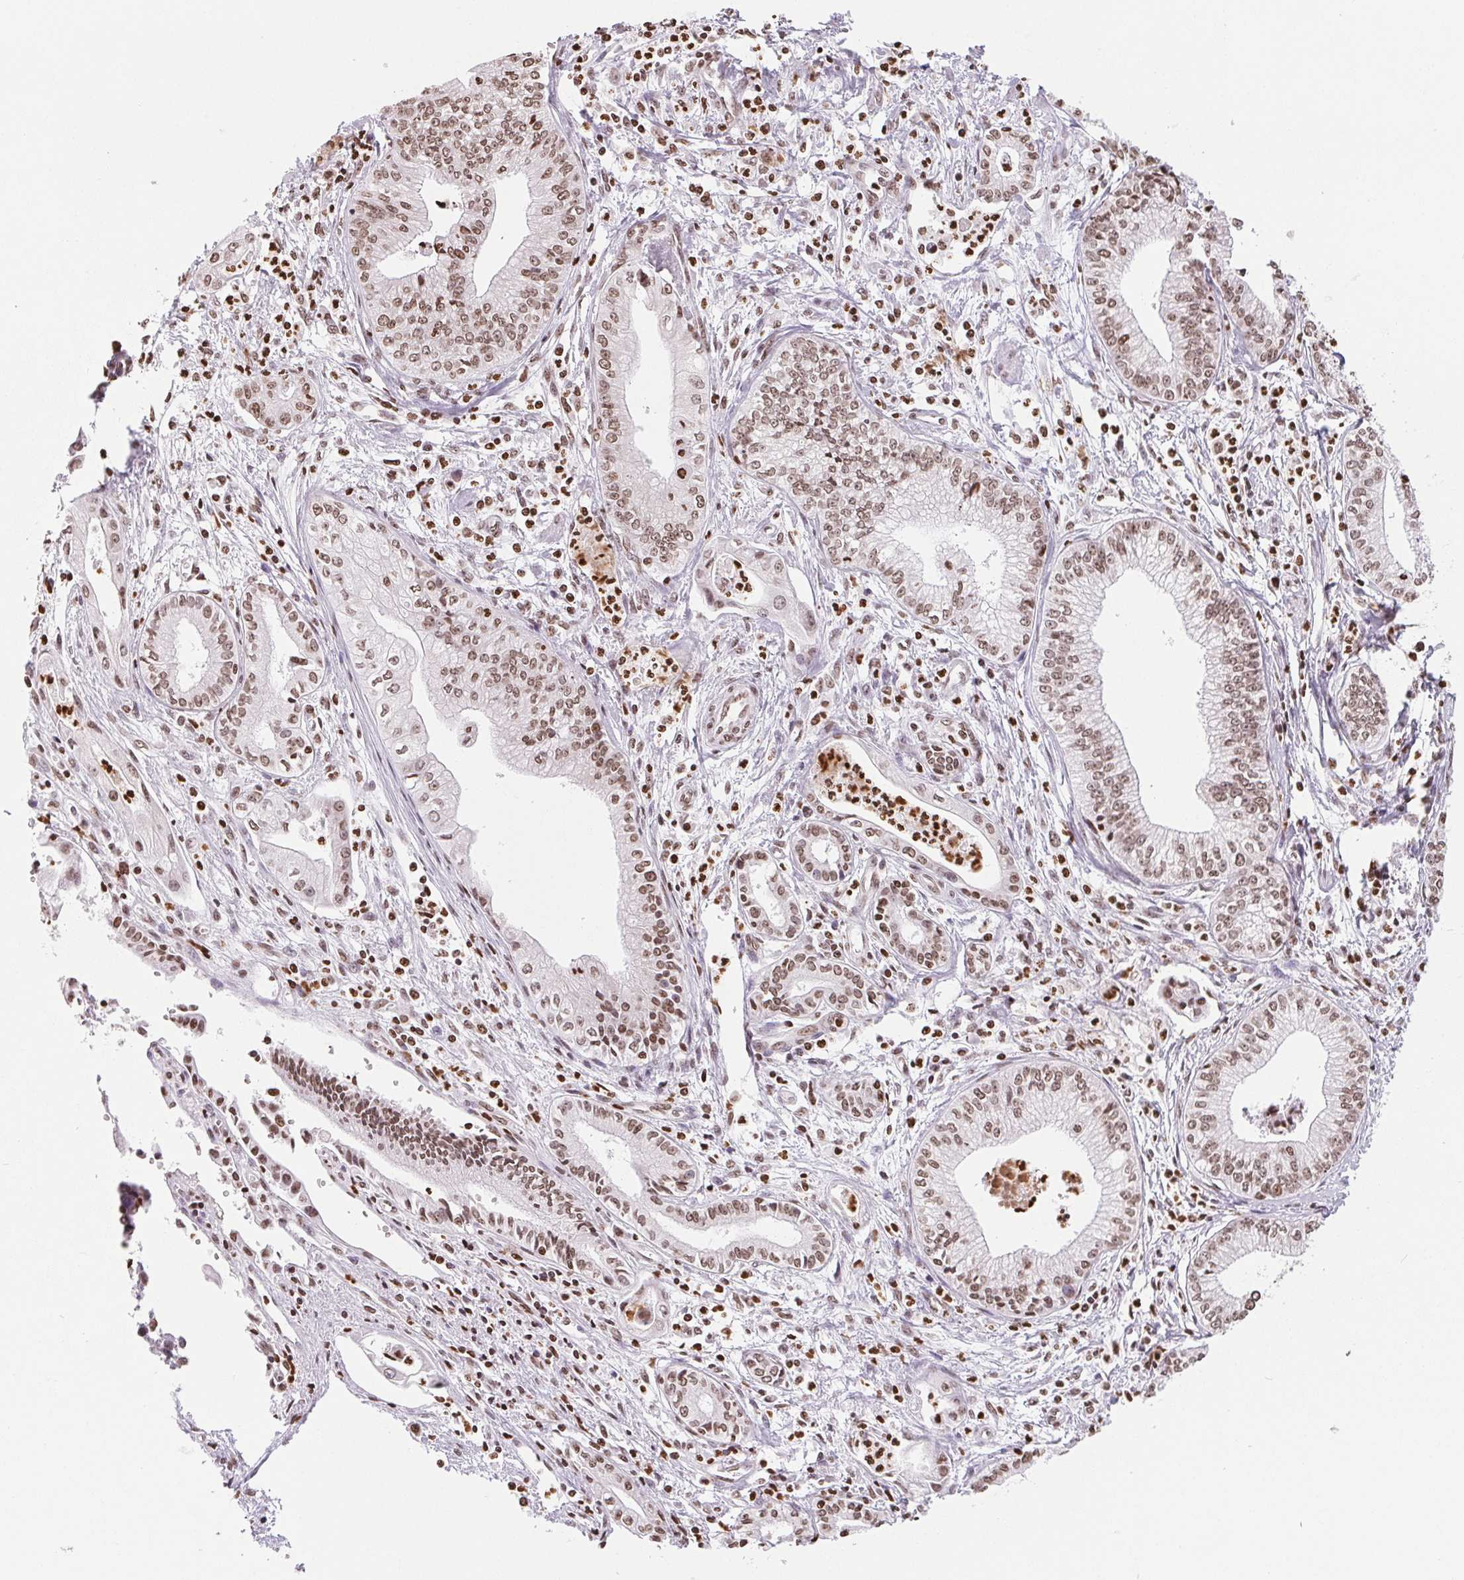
{"staining": {"intensity": "moderate", "quantity": ">75%", "location": "cytoplasmic/membranous,nuclear"}, "tissue": "pancreatic cancer", "cell_type": "Tumor cells", "image_type": "cancer", "snomed": [{"axis": "morphology", "description": "Adenocarcinoma, NOS"}, {"axis": "topography", "description": "Pancreas"}], "caption": "Moderate cytoplasmic/membranous and nuclear protein expression is identified in about >75% of tumor cells in pancreatic cancer. Nuclei are stained in blue.", "gene": "SMIM12", "patient": {"sex": "female", "age": 65}}